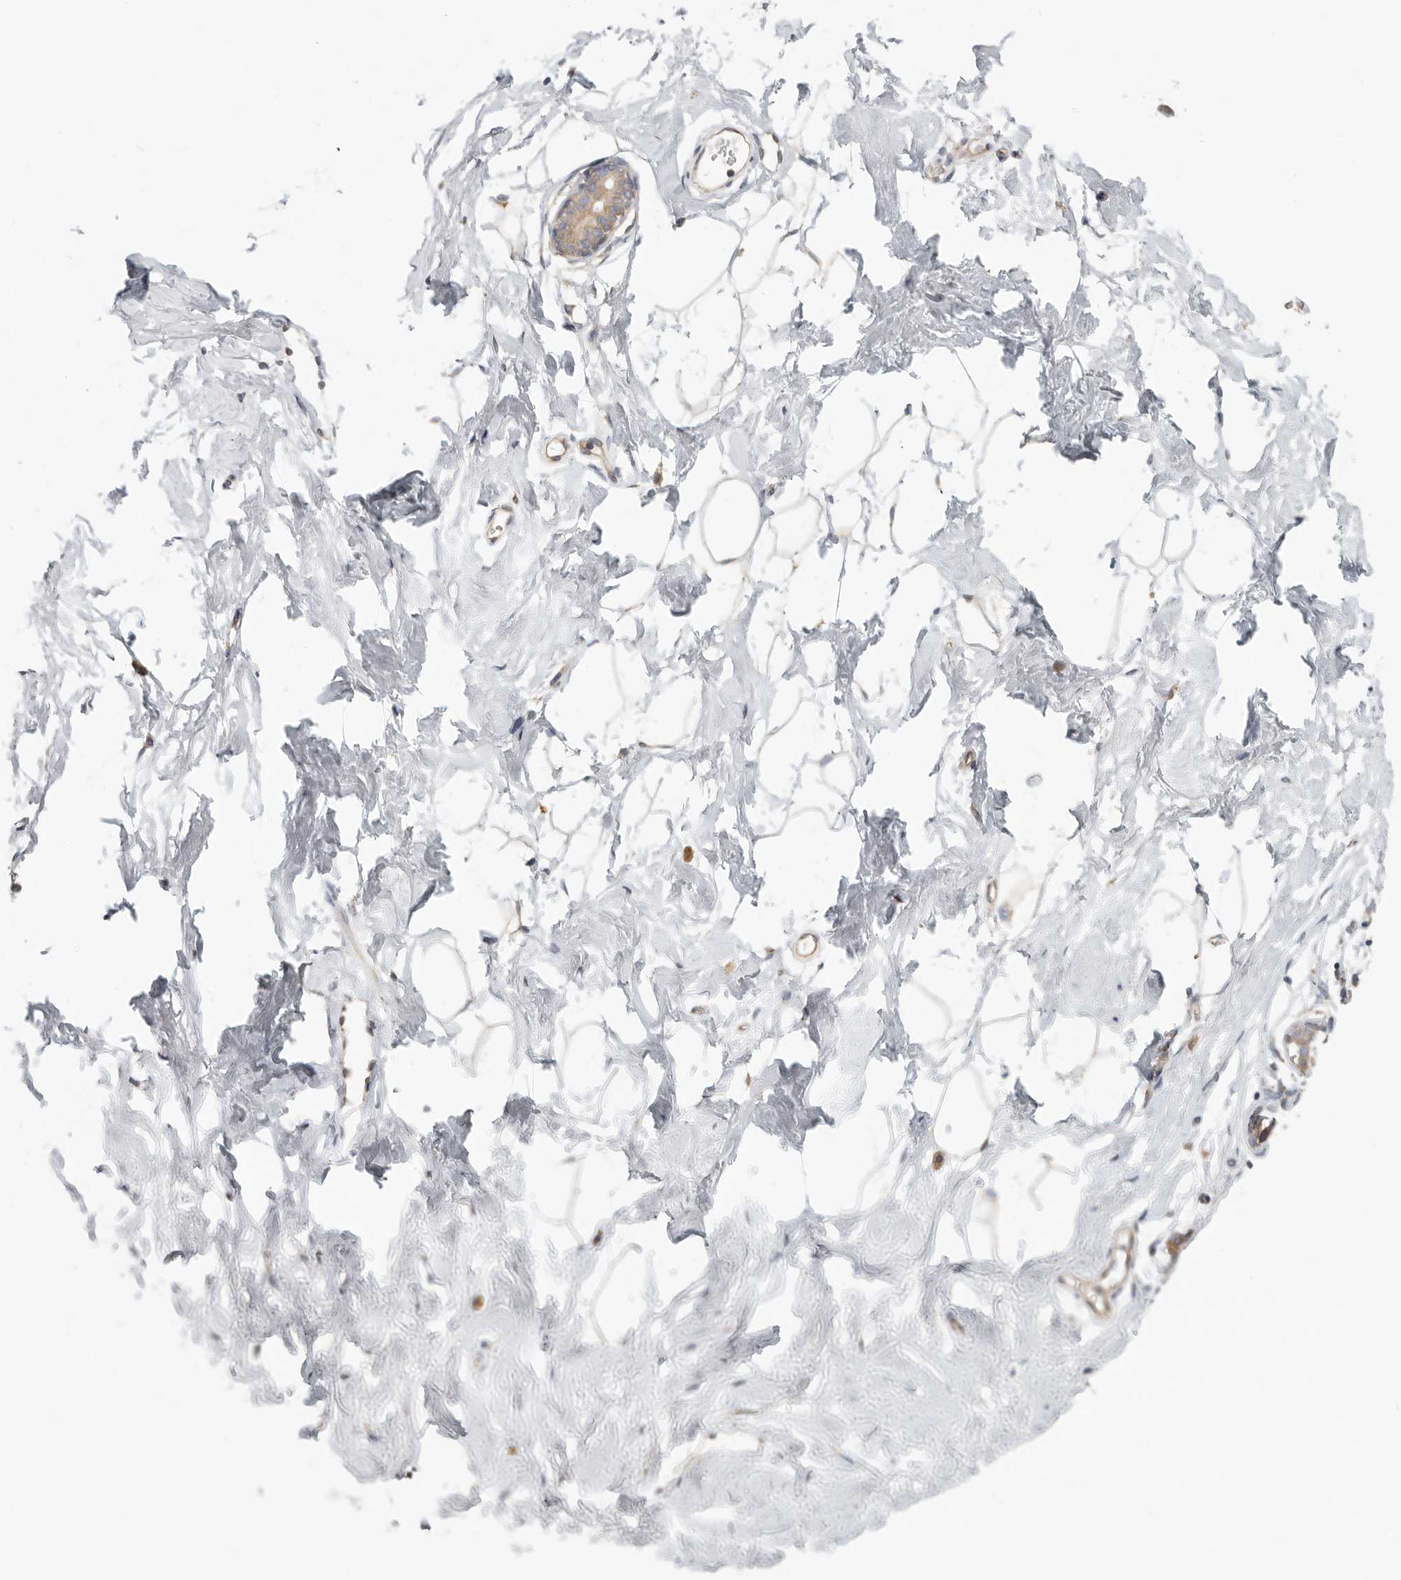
{"staining": {"intensity": "weak", "quantity": ">75%", "location": "cytoplasmic/membranous"}, "tissue": "breast", "cell_type": "Adipocytes", "image_type": "normal", "snomed": [{"axis": "morphology", "description": "Normal tissue, NOS"}, {"axis": "morphology", "description": "Adenoma, NOS"}, {"axis": "topography", "description": "Breast"}], "caption": "Adipocytes show low levels of weak cytoplasmic/membranous positivity in about >75% of cells in normal human breast. The staining was performed using DAB (3,3'-diaminobenzidine), with brown indicating positive protein expression. Nuclei are stained blue with hematoxylin.", "gene": "BCAP29", "patient": {"sex": "female", "age": 23}}